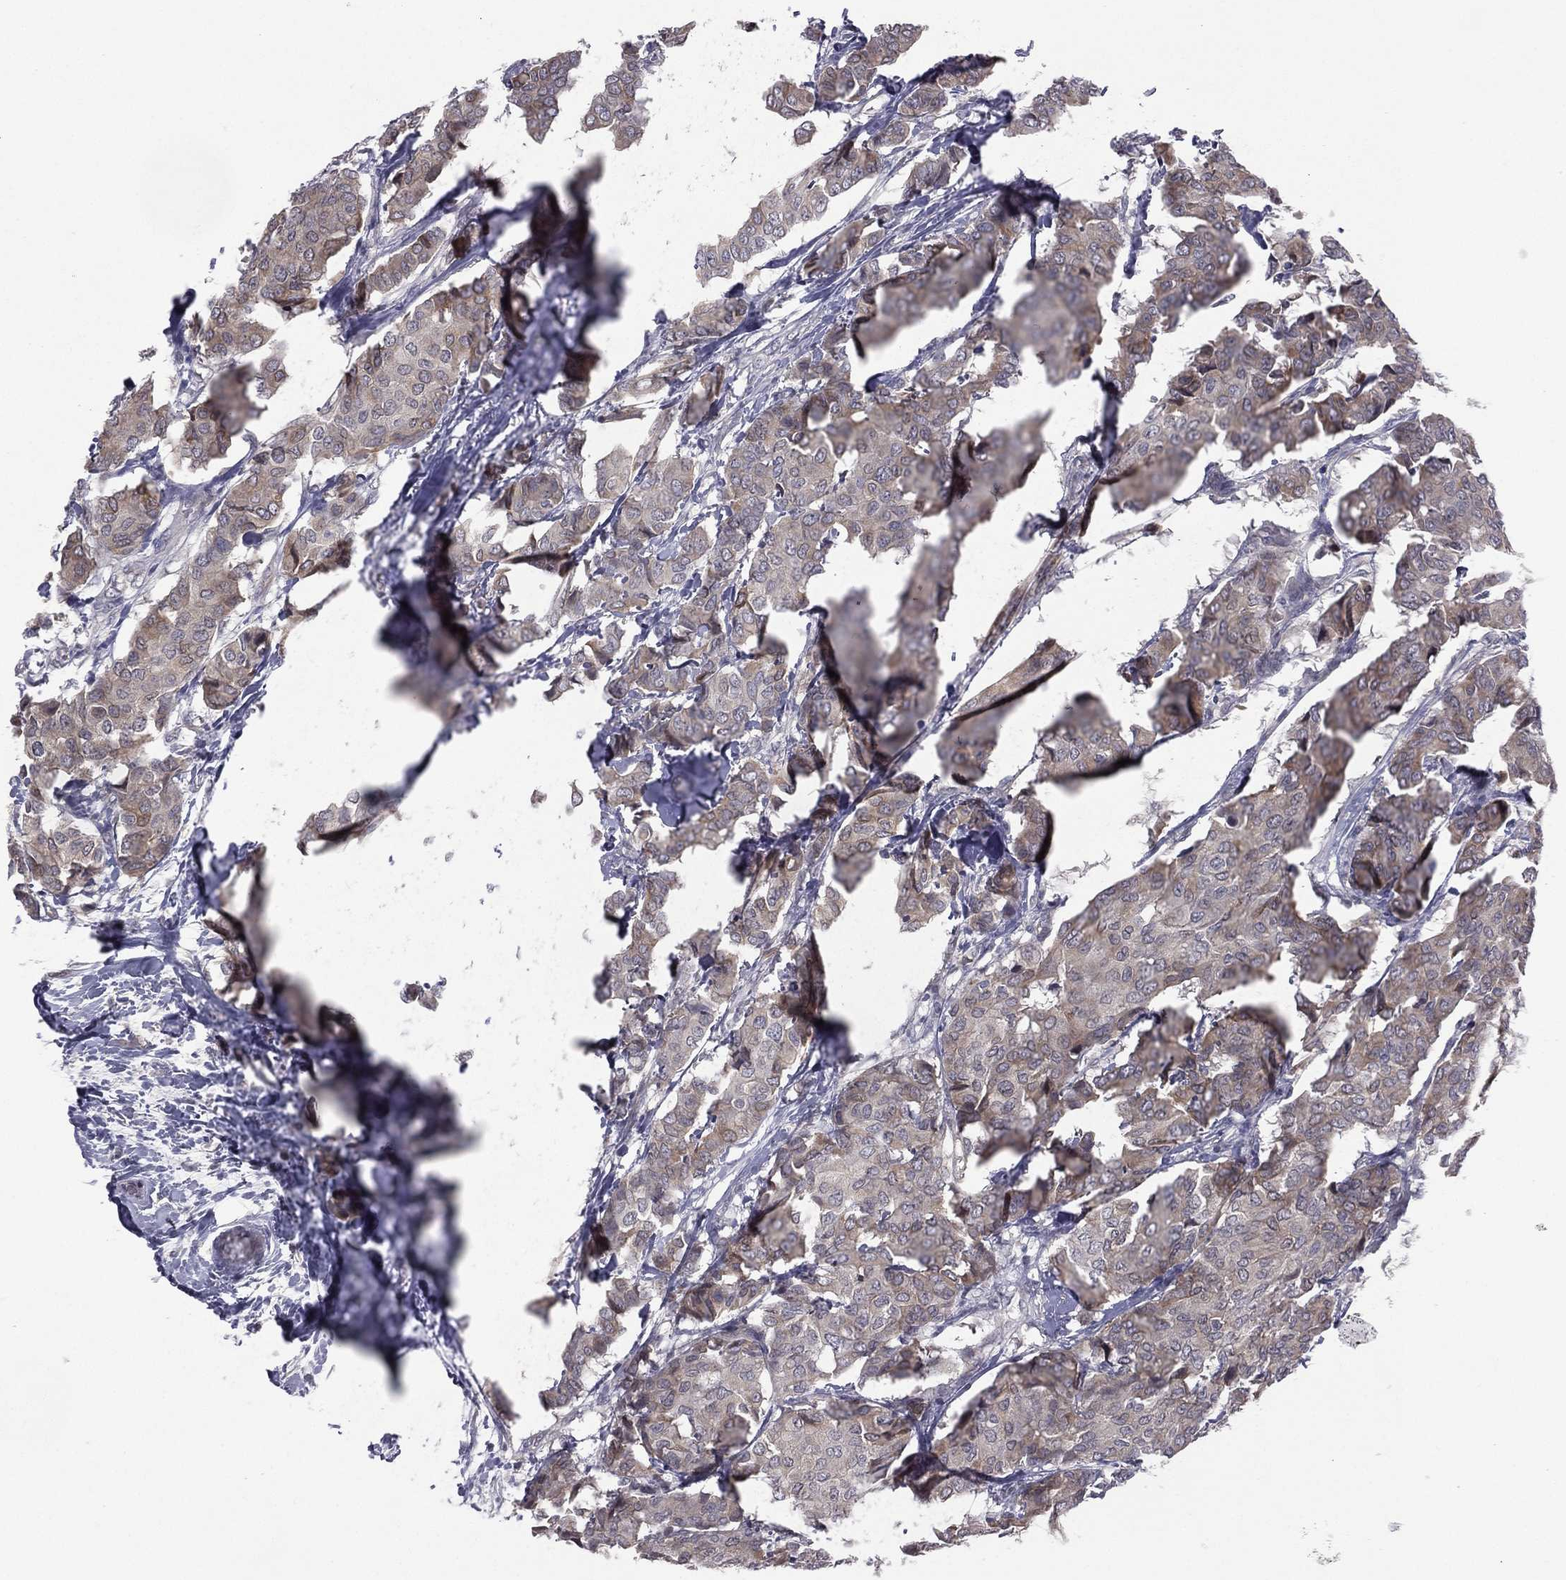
{"staining": {"intensity": "weak", "quantity": "25%-75%", "location": "cytoplasmic/membranous"}, "tissue": "breast cancer", "cell_type": "Tumor cells", "image_type": "cancer", "snomed": [{"axis": "morphology", "description": "Duct carcinoma"}, {"axis": "topography", "description": "Breast"}], "caption": "About 25%-75% of tumor cells in intraductal carcinoma (breast) display weak cytoplasmic/membranous protein staining as visualized by brown immunohistochemical staining.", "gene": "ACTRT2", "patient": {"sex": "female", "age": 75}}